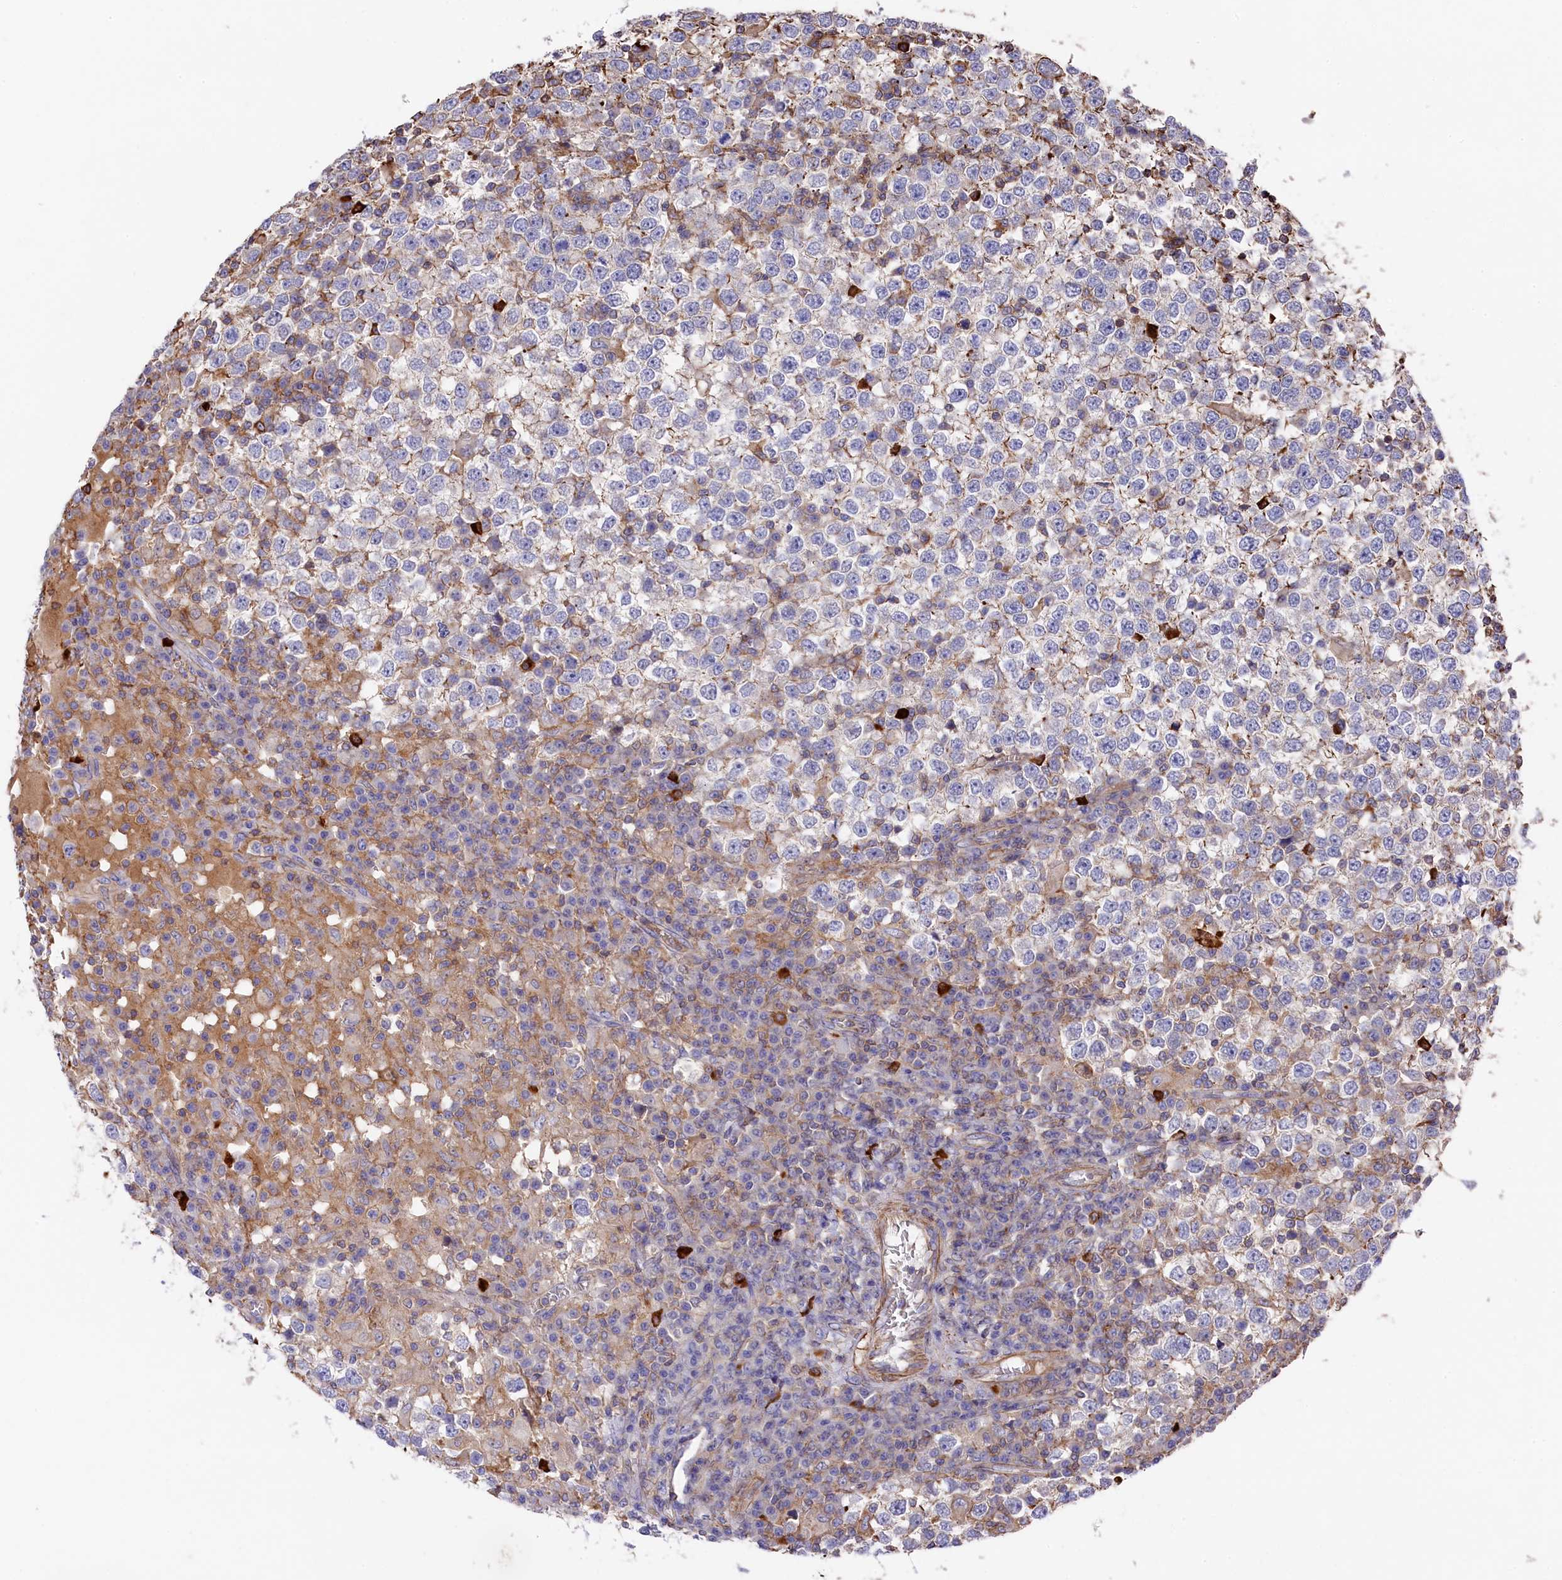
{"staining": {"intensity": "negative", "quantity": "none", "location": "none"}, "tissue": "testis cancer", "cell_type": "Tumor cells", "image_type": "cancer", "snomed": [{"axis": "morphology", "description": "Seminoma, NOS"}, {"axis": "topography", "description": "Testis"}], "caption": "Tumor cells show no significant protein staining in testis cancer. Nuclei are stained in blue.", "gene": "RAPSN", "patient": {"sex": "male", "age": 65}}